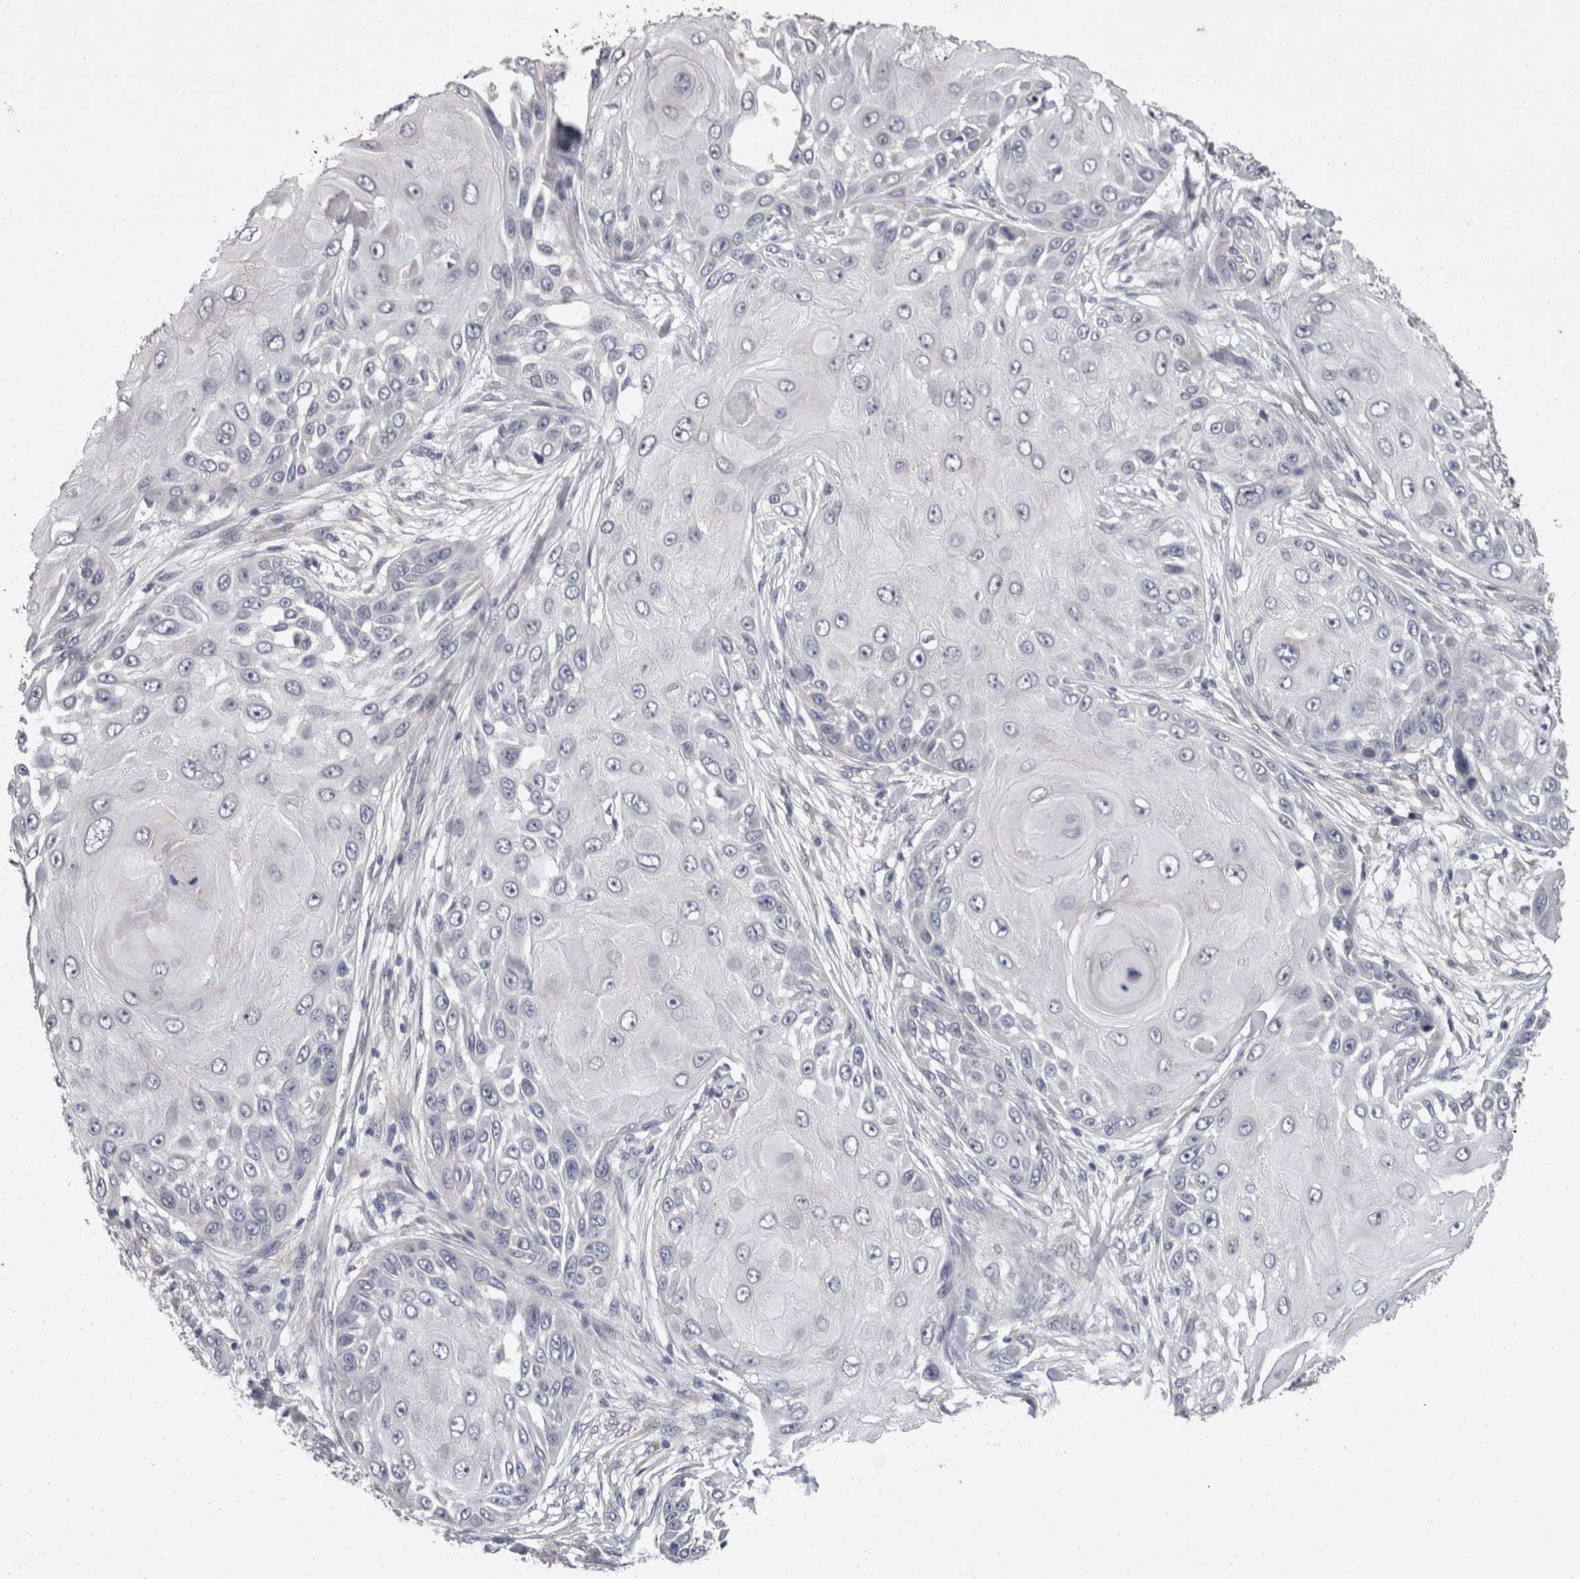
{"staining": {"intensity": "negative", "quantity": "none", "location": "none"}, "tissue": "skin cancer", "cell_type": "Tumor cells", "image_type": "cancer", "snomed": [{"axis": "morphology", "description": "Squamous cell carcinoma, NOS"}, {"axis": "topography", "description": "Skin"}], "caption": "A high-resolution photomicrograph shows immunohistochemistry staining of squamous cell carcinoma (skin), which demonstrates no significant expression in tumor cells.", "gene": "FHOD3", "patient": {"sex": "female", "age": 44}}